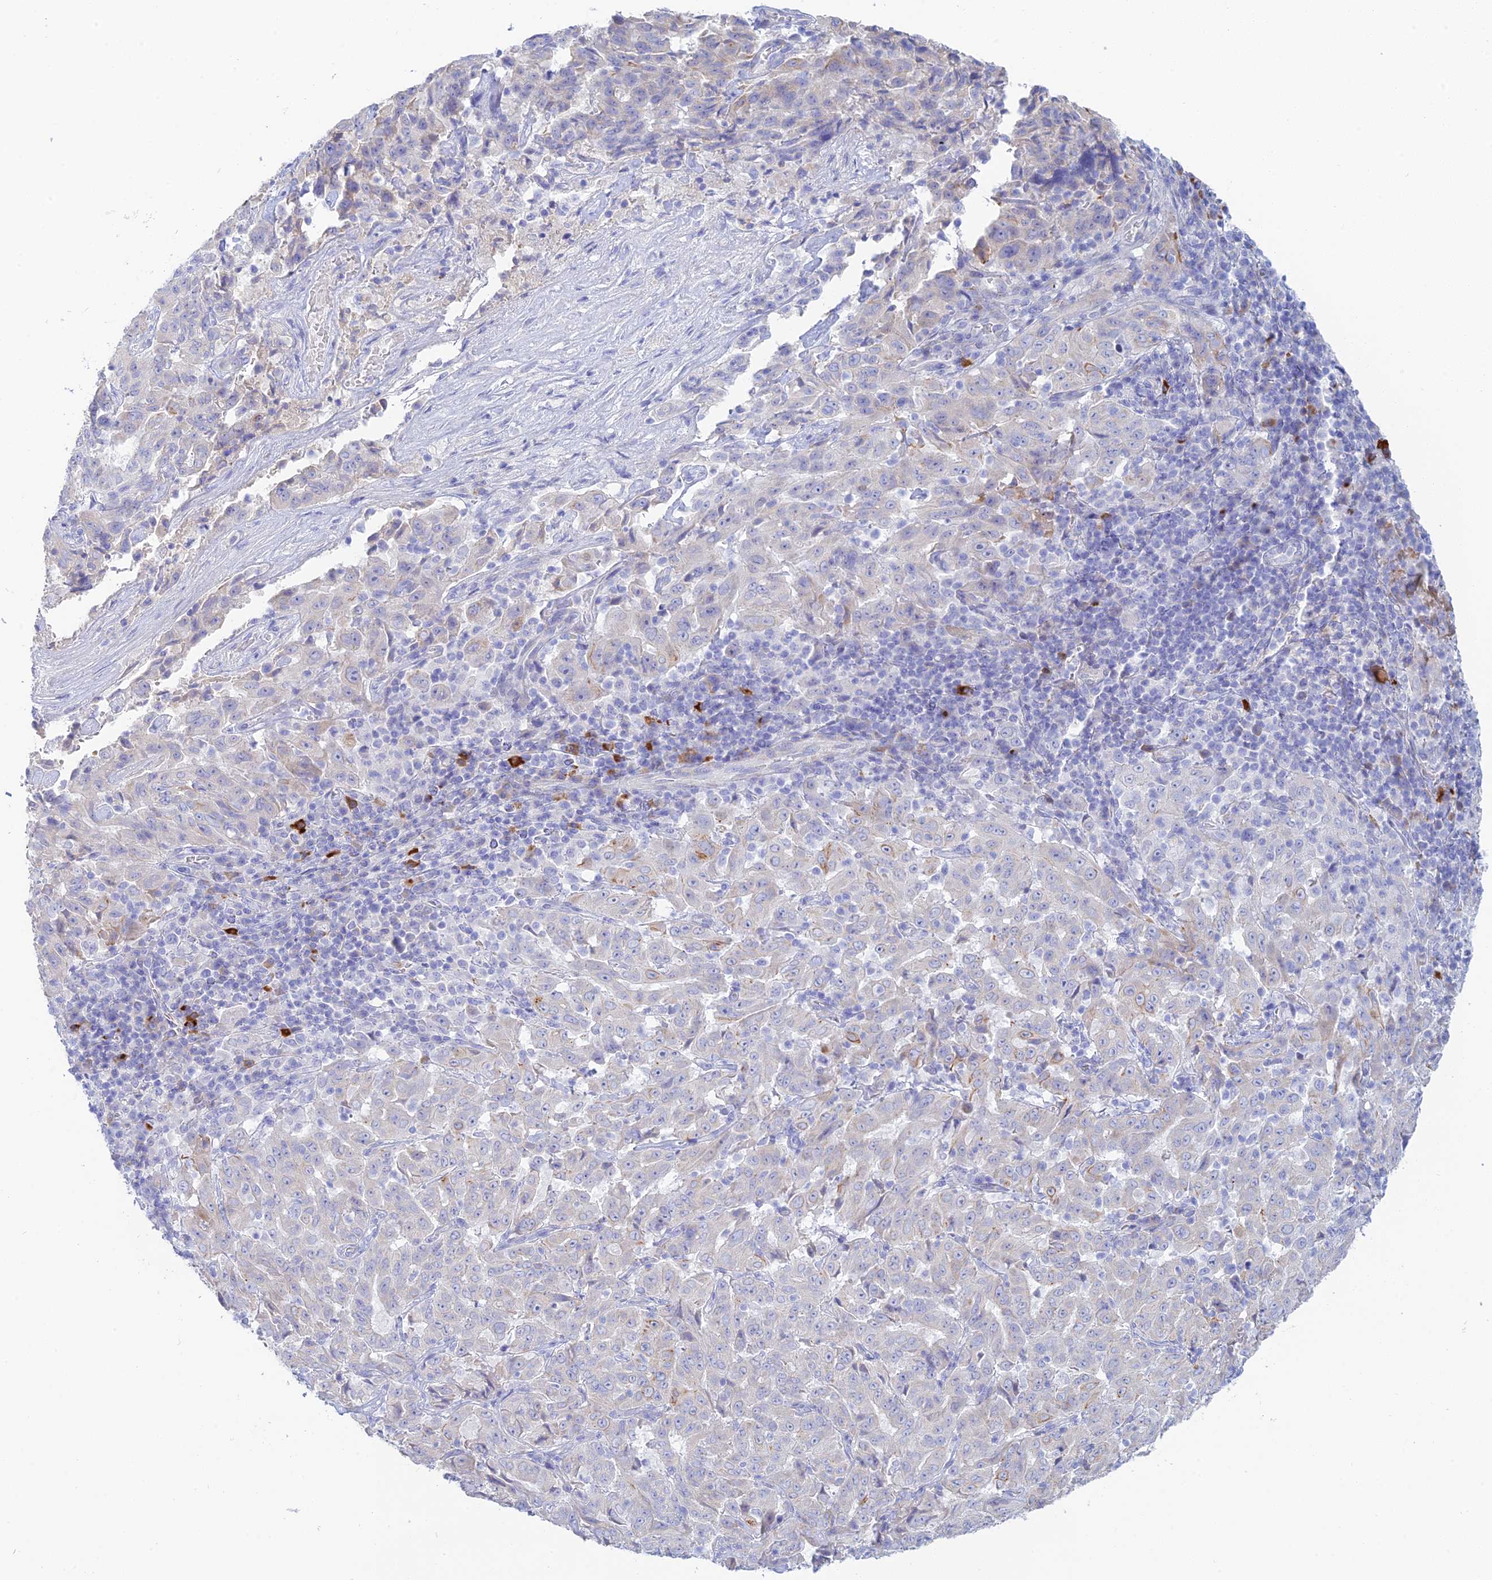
{"staining": {"intensity": "negative", "quantity": "none", "location": "none"}, "tissue": "pancreatic cancer", "cell_type": "Tumor cells", "image_type": "cancer", "snomed": [{"axis": "morphology", "description": "Adenocarcinoma, NOS"}, {"axis": "topography", "description": "Pancreas"}], "caption": "This is a histopathology image of immunohistochemistry (IHC) staining of pancreatic cancer, which shows no expression in tumor cells.", "gene": "CEP152", "patient": {"sex": "male", "age": 63}}